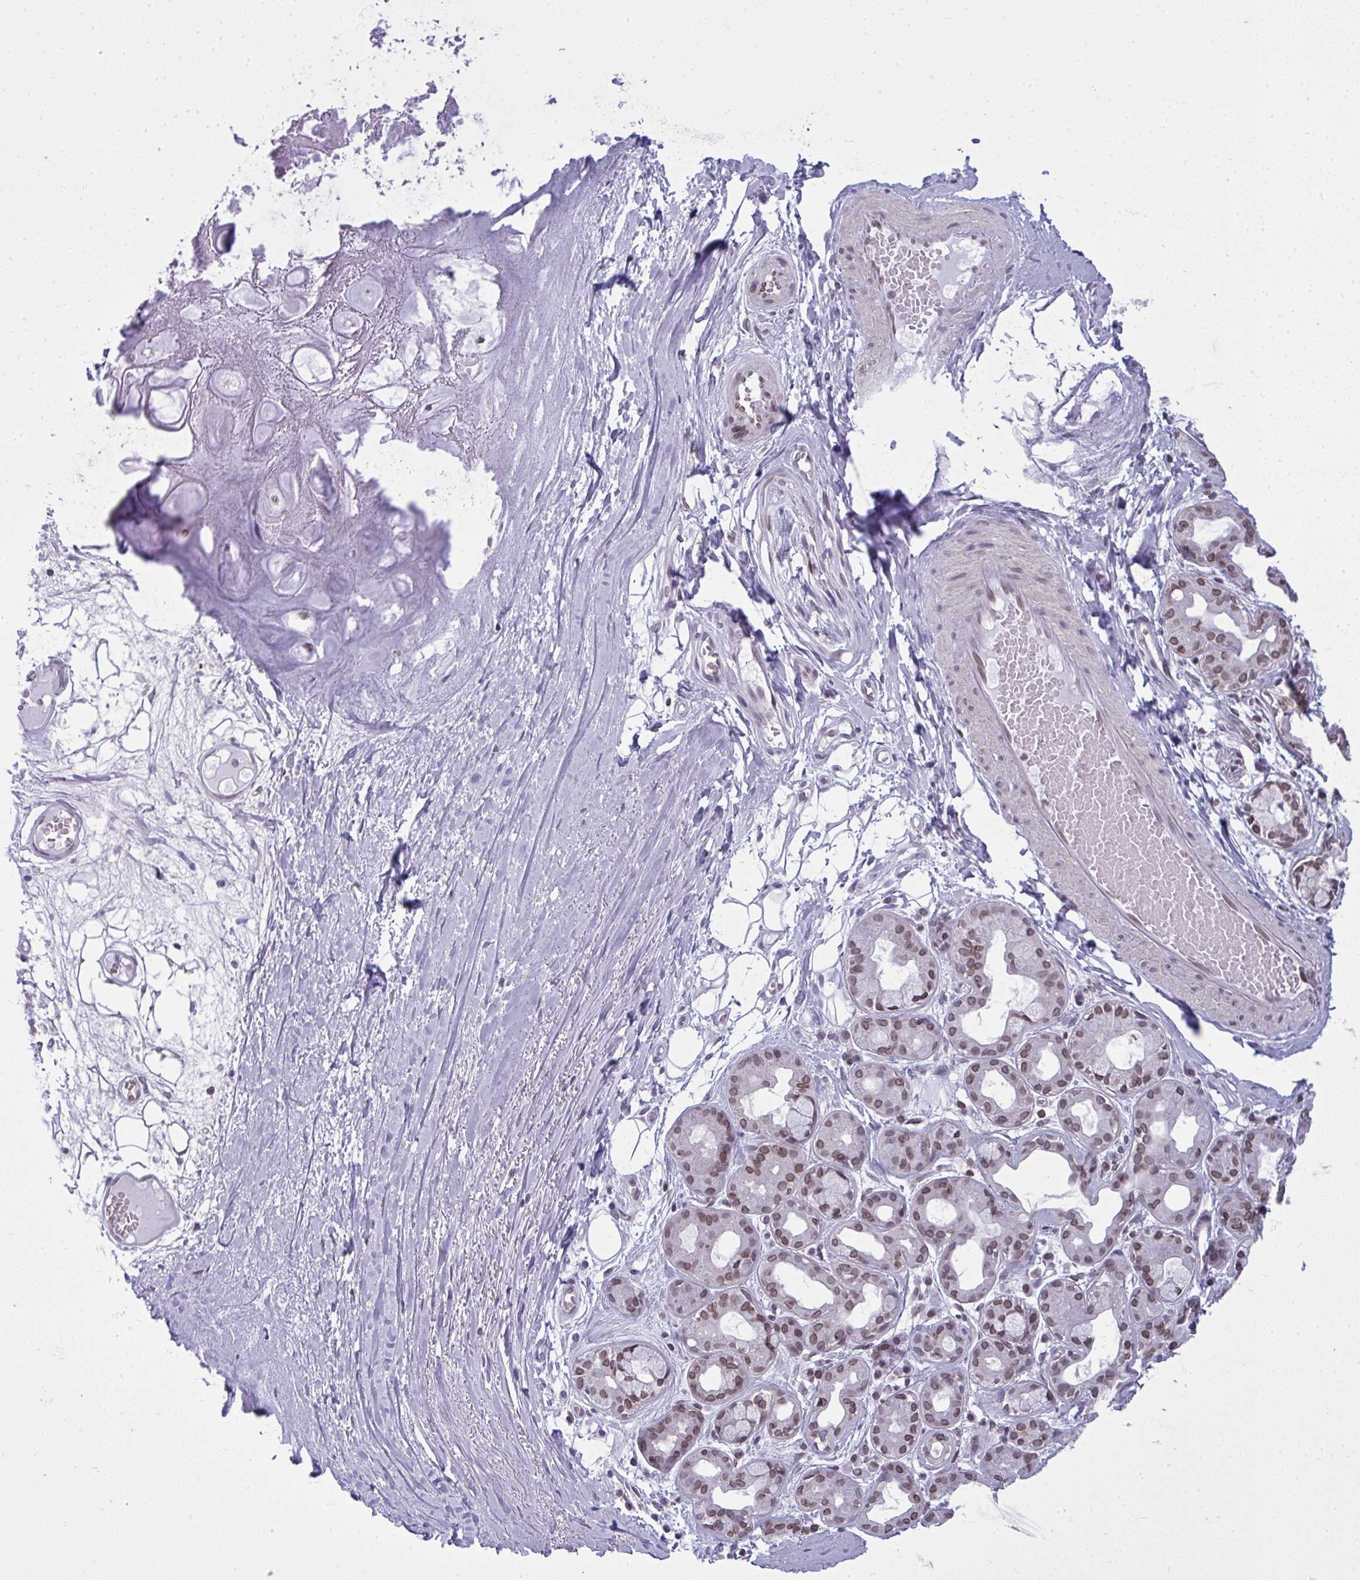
{"staining": {"intensity": "negative", "quantity": "none", "location": "none"}, "tissue": "soft tissue", "cell_type": "Chondrocytes", "image_type": "normal", "snomed": [{"axis": "morphology", "description": "Normal tissue, NOS"}, {"axis": "topography", "description": "Lymph node"}, {"axis": "topography", "description": "Cartilage tissue"}, {"axis": "topography", "description": "Nasopharynx"}], "caption": "The immunohistochemistry photomicrograph has no significant positivity in chondrocytes of soft tissue.", "gene": "LMNB2", "patient": {"sex": "male", "age": 63}}